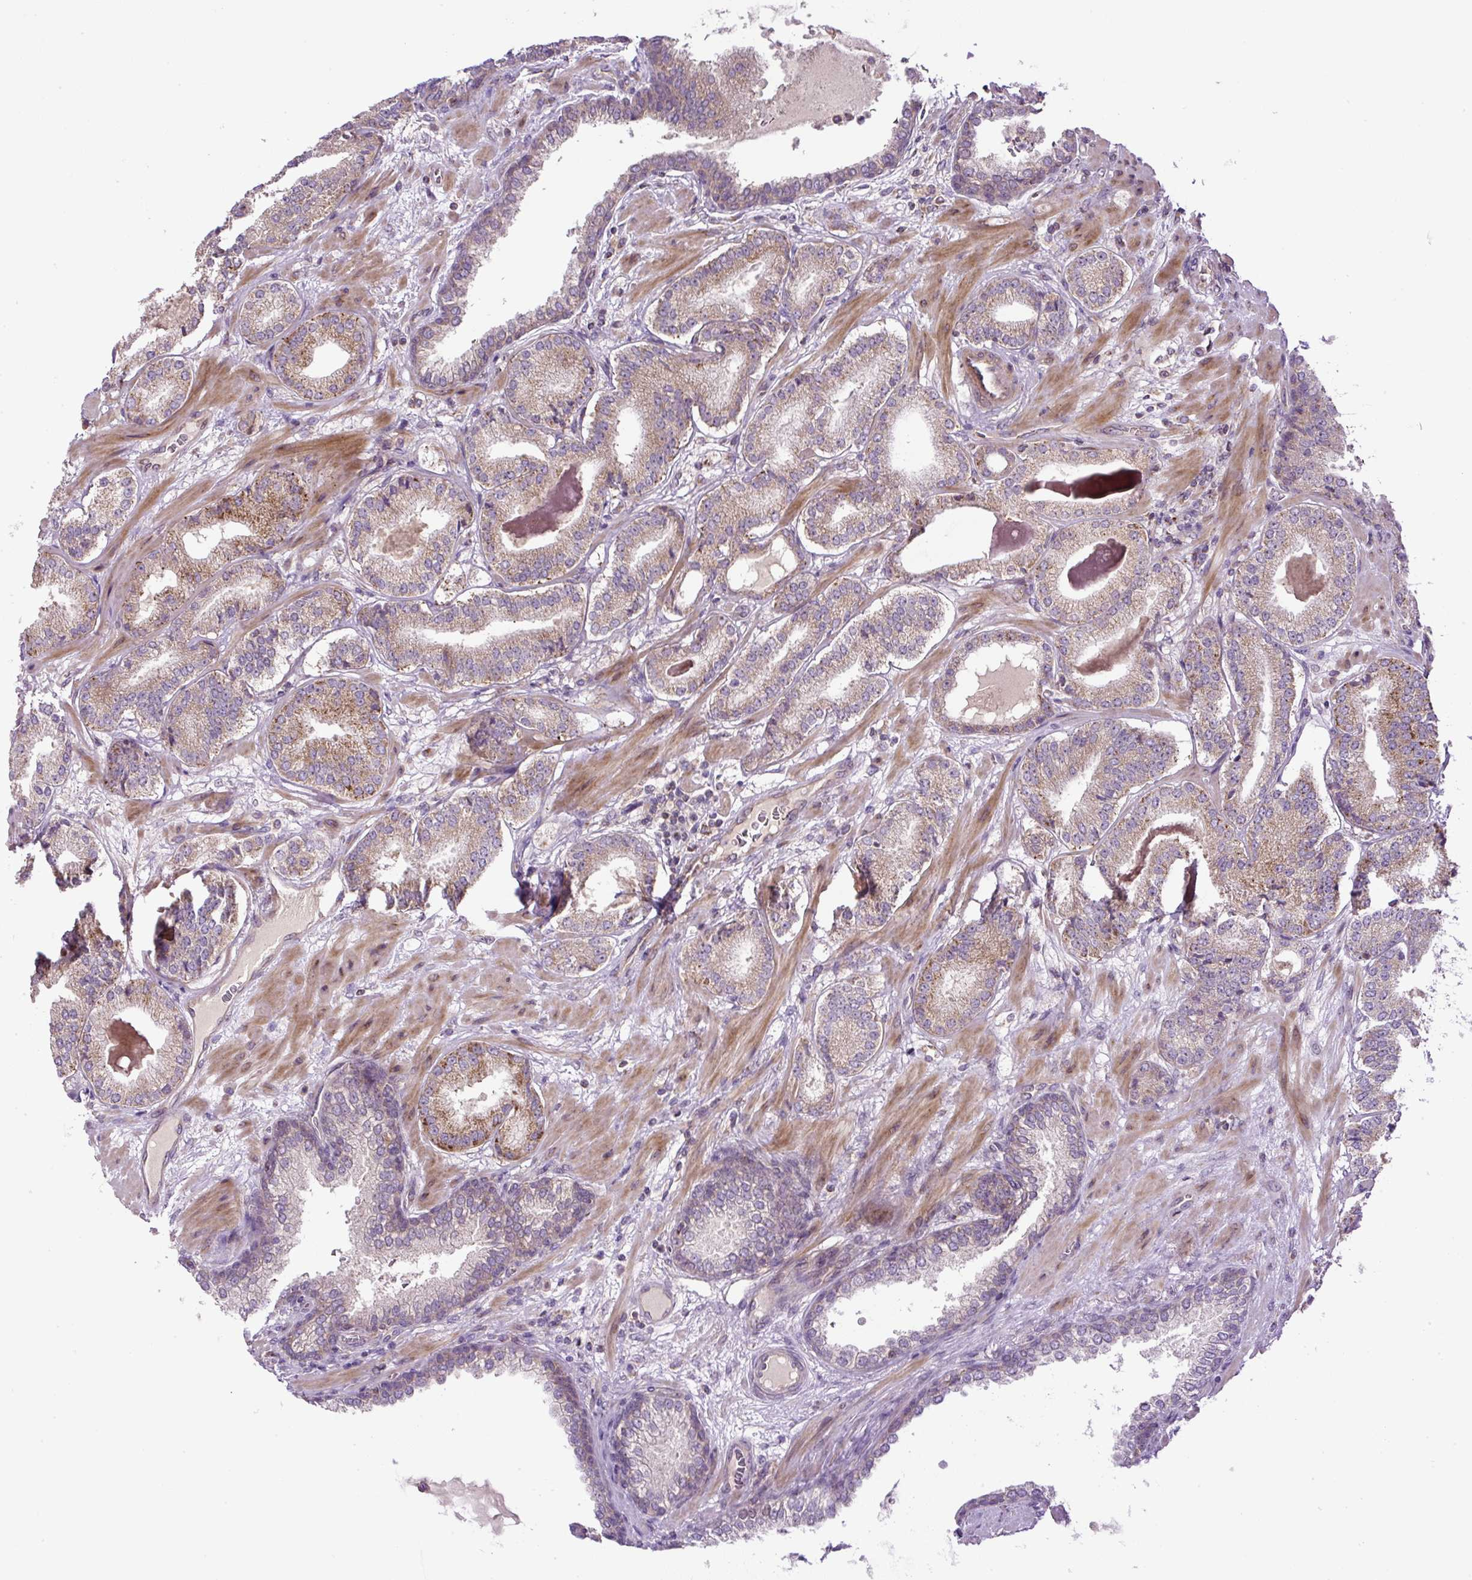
{"staining": {"intensity": "moderate", "quantity": ">75%", "location": "cytoplasmic/membranous"}, "tissue": "prostate cancer", "cell_type": "Tumor cells", "image_type": "cancer", "snomed": [{"axis": "morphology", "description": "Adenocarcinoma, High grade"}, {"axis": "topography", "description": "Prostate"}], "caption": "Prostate cancer (high-grade adenocarcinoma) tissue reveals moderate cytoplasmic/membranous positivity in about >75% of tumor cells, visualized by immunohistochemistry.", "gene": "ZNF547", "patient": {"sex": "male", "age": 63}}